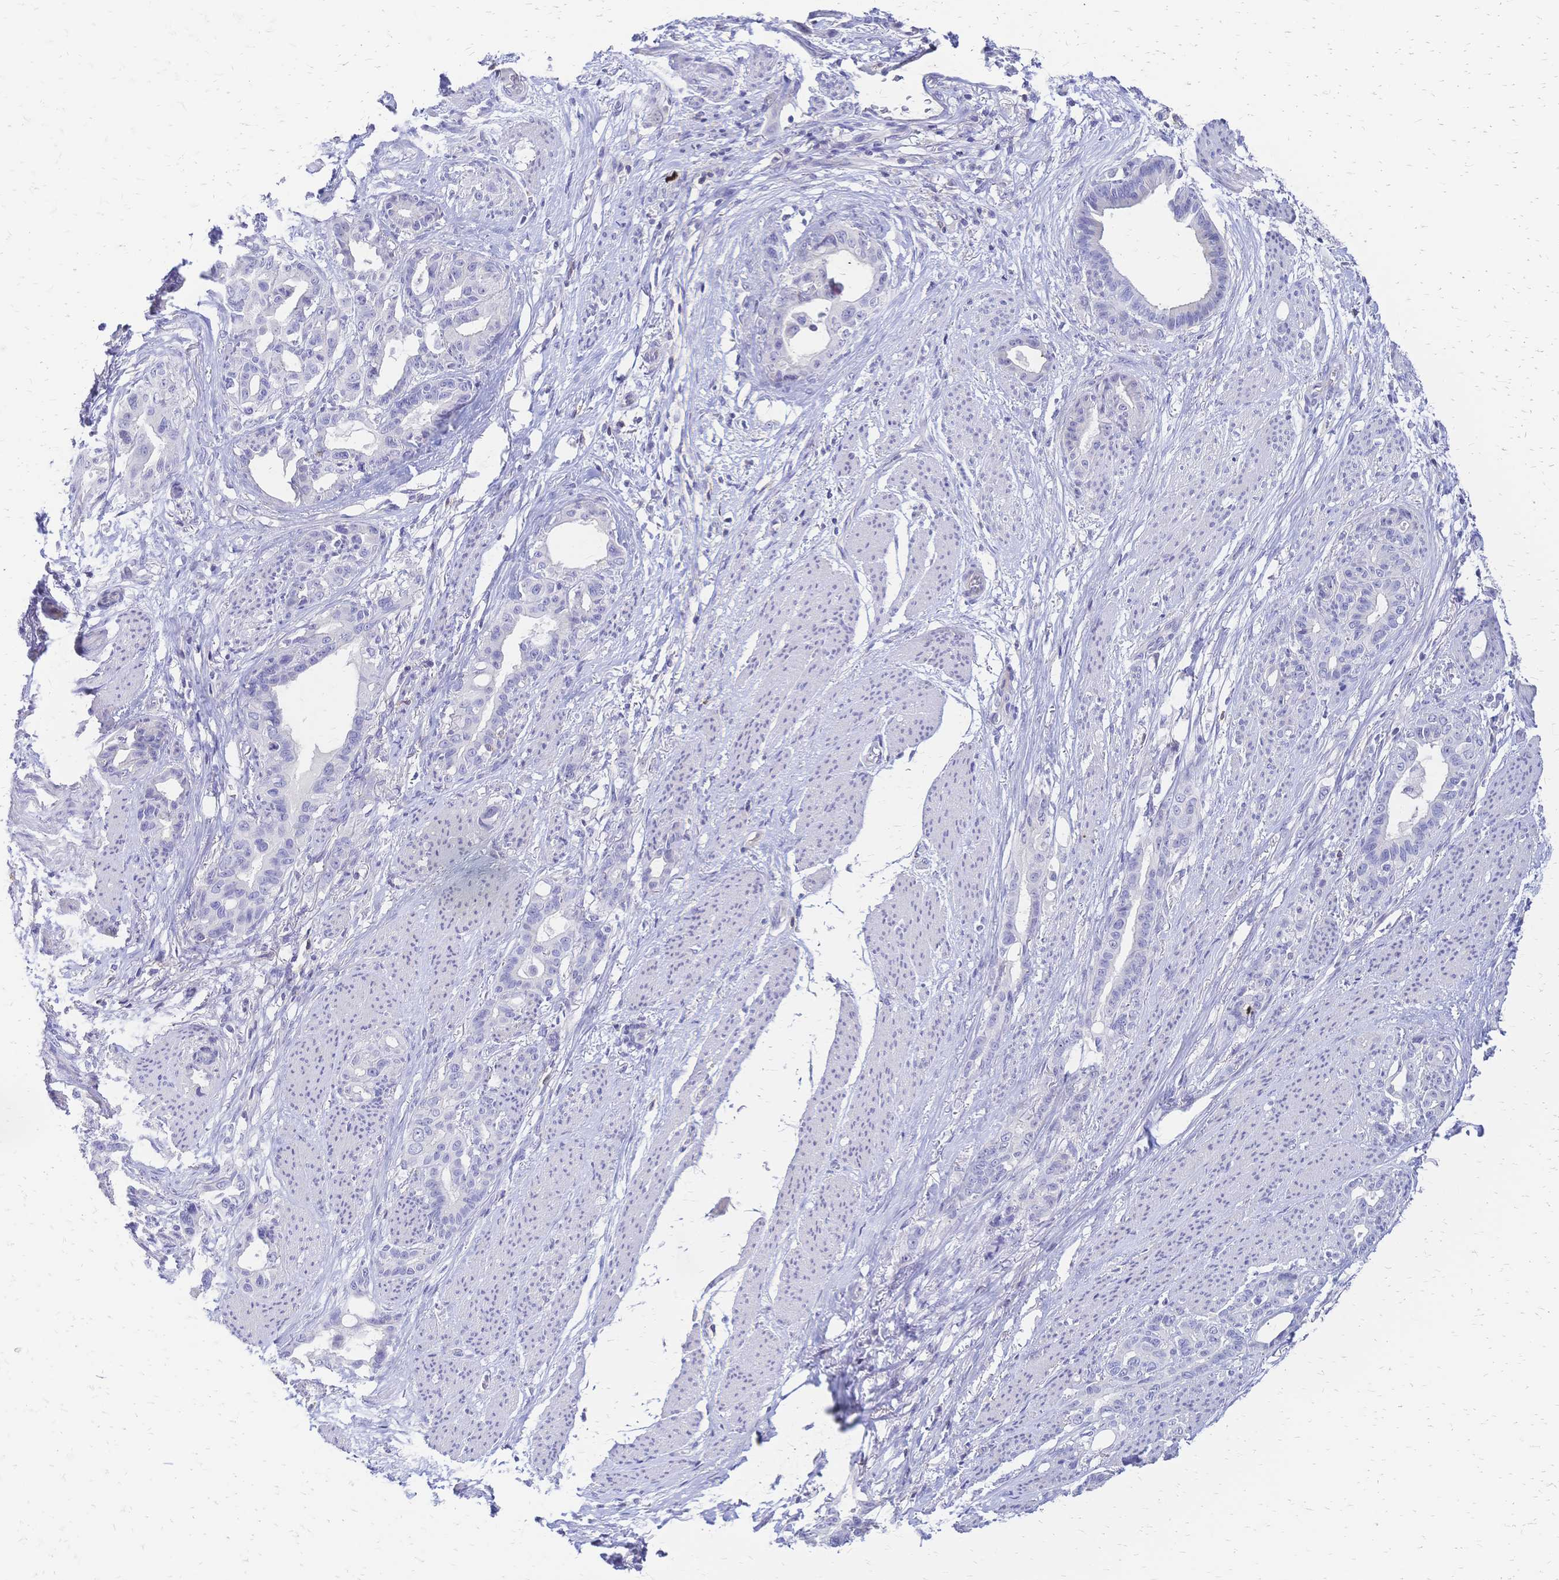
{"staining": {"intensity": "negative", "quantity": "none", "location": "none"}, "tissue": "stomach cancer", "cell_type": "Tumor cells", "image_type": "cancer", "snomed": [{"axis": "morphology", "description": "Normal tissue, NOS"}, {"axis": "morphology", "description": "Adenocarcinoma, NOS"}, {"axis": "topography", "description": "Esophagus"}, {"axis": "topography", "description": "Stomach, upper"}], "caption": "Immunohistochemistry of human adenocarcinoma (stomach) displays no positivity in tumor cells.", "gene": "IL2RA", "patient": {"sex": "male", "age": 62}}